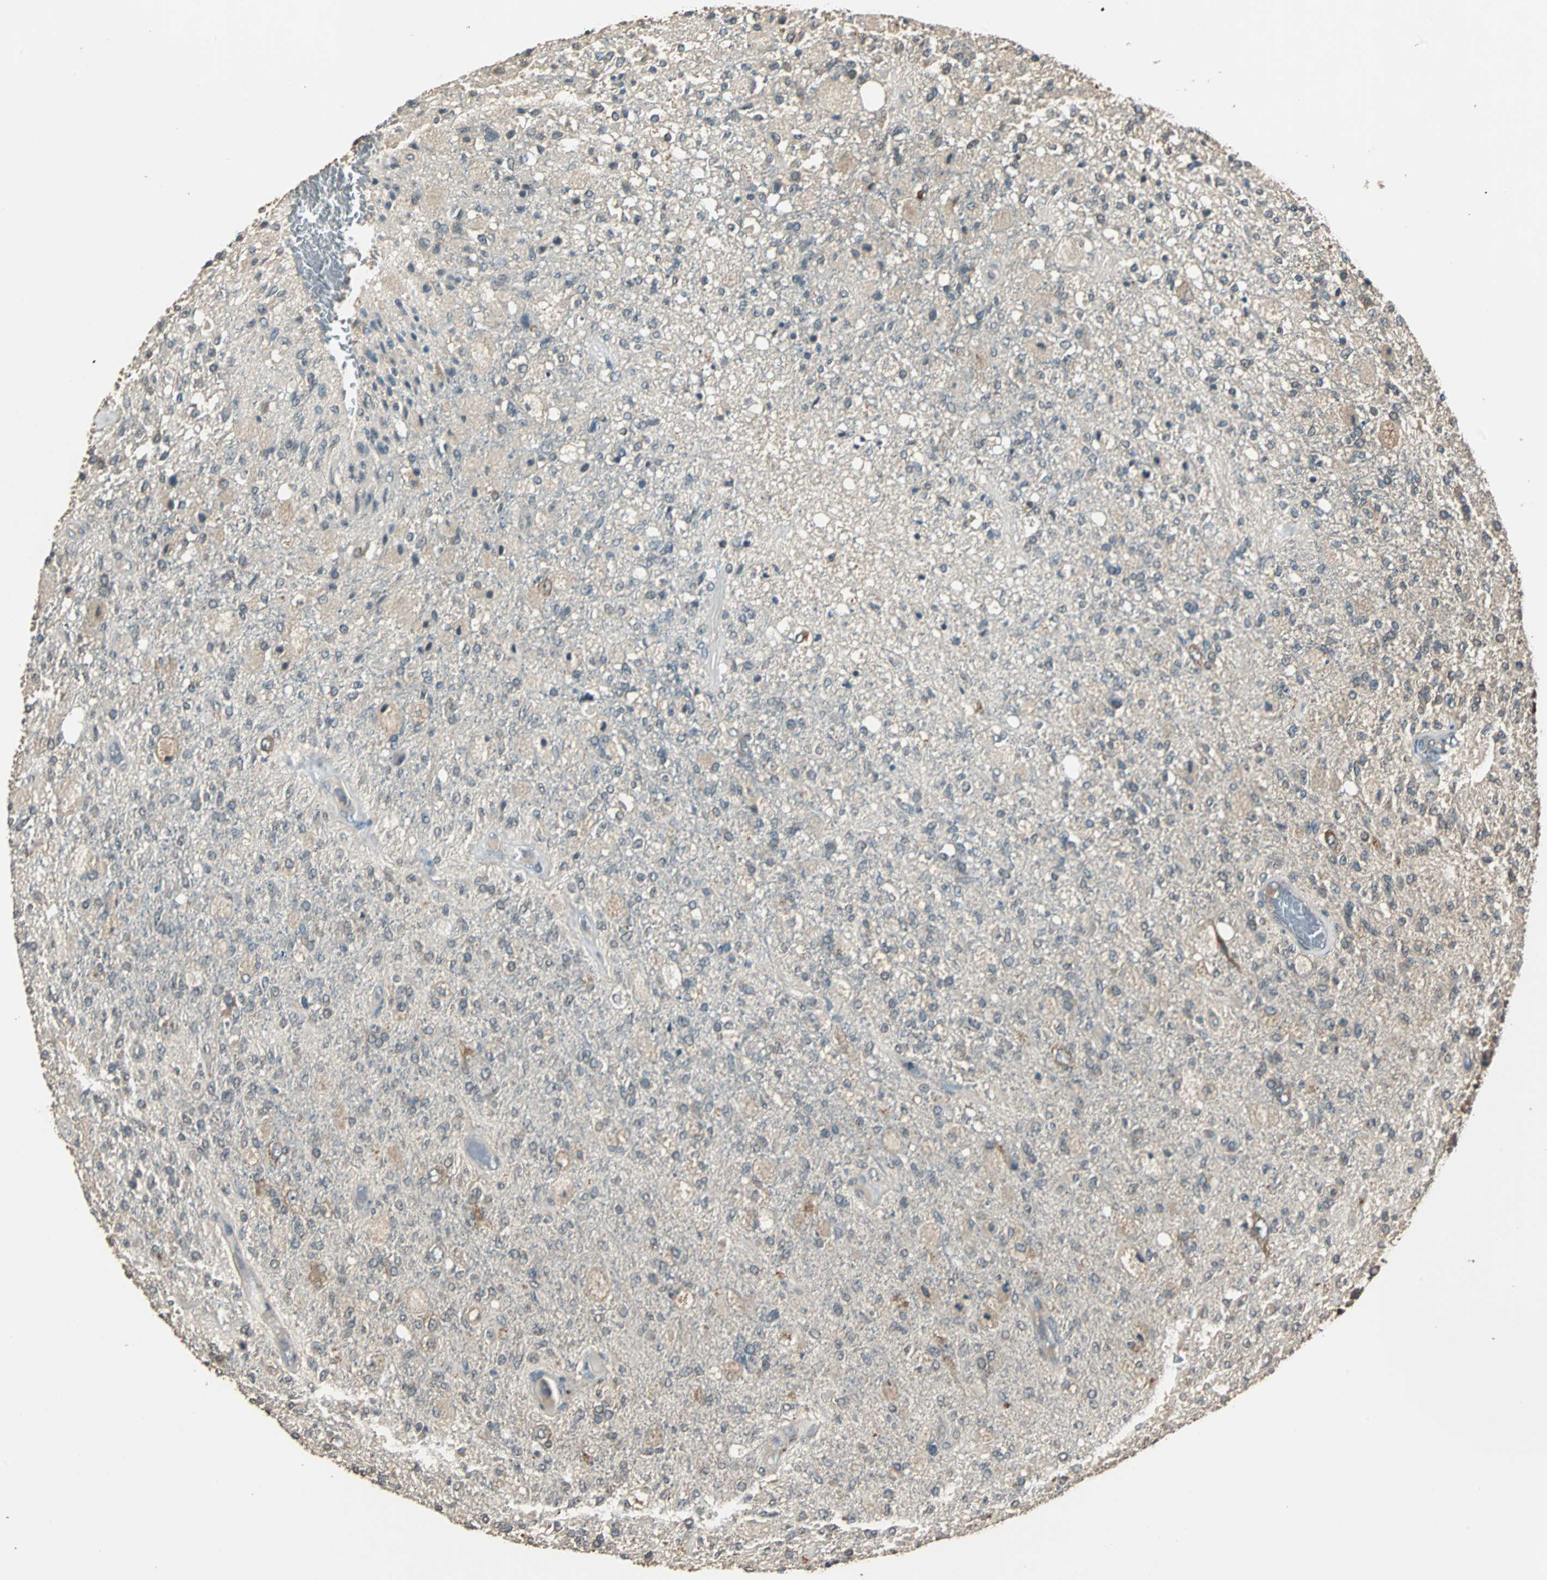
{"staining": {"intensity": "negative", "quantity": "none", "location": "none"}, "tissue": "glioma", "cell_type": "Tumor cells", "image_type": "cancer", "snomed": [{"axis": "morphology", "description": "Normal tissue, NOS"}, {"axis": "morphology", "description": "Glioma, malignant, High grade"}, {"axis": "topography", "description": "Cerebral cortex"}], "caption": "Tumor cells are negative for protein expression in human high-grade glioma (malignant).", "gene": "ABHD2", "patient": {"sex": "male", "age": 77}}